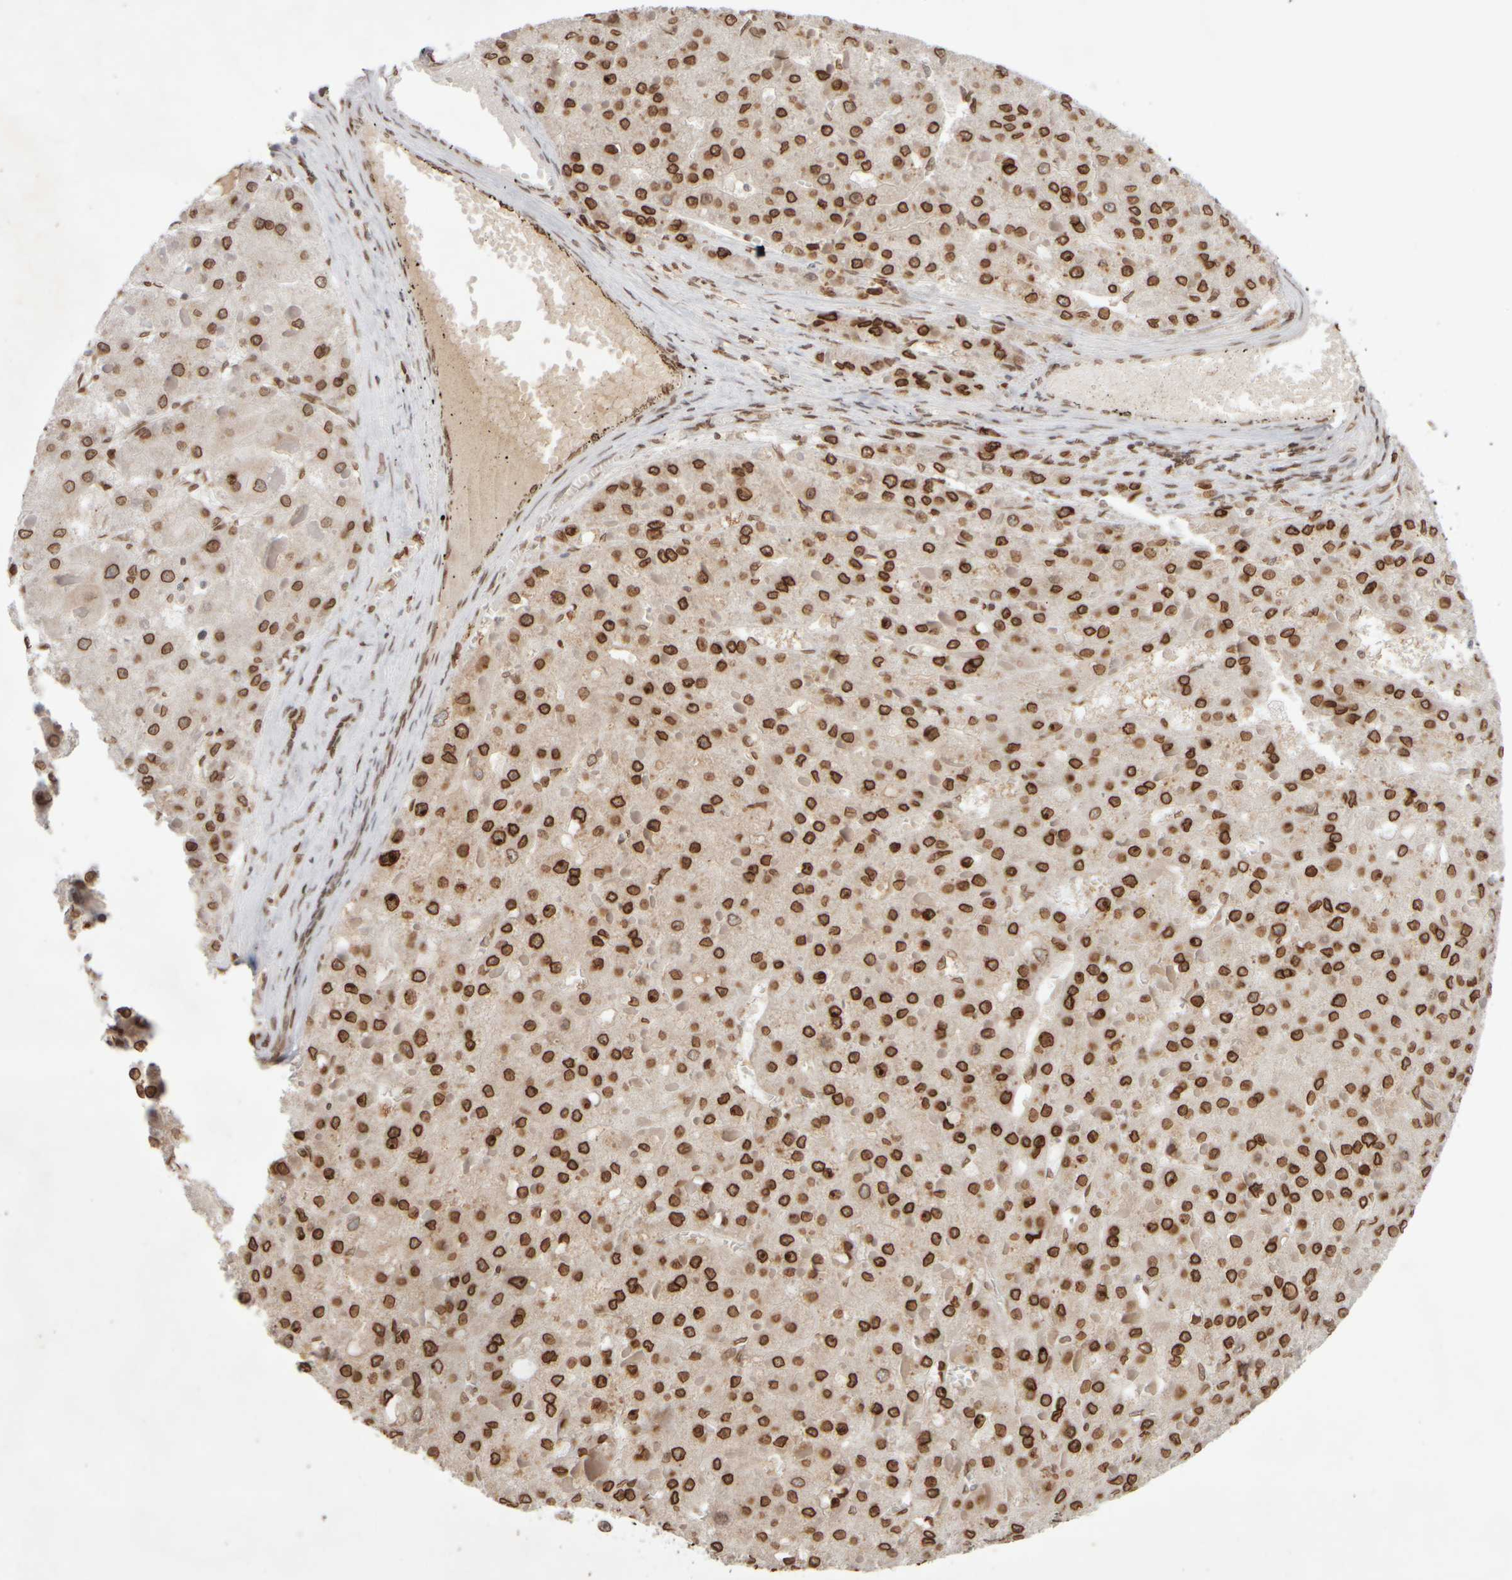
{"staining": {"intensity": "strong", "quantity": ">75%", "location": "cytoplasmic/membranous,nuclear"}, "tissue": "liver cancer", "cell_type": "Tumor cells", "image_type": "cancer", "snomed": [{"axis": "morphology", "description": "Carcinoma, Hepatocellular, NOS"}, {"axis": "topography", "description": "Liver"}], "caption": "DAB (3,3'-diaminobenzidine) immunohistochemical staining of human liver hepatocellular carcinoma reveals strong cytoplasmic/membranous and nuclear protein expression in about >75% of tumor cells. Using DAB (3,3'-diaminobenzidine) (brown) and hematoxylin (blue) stains, captured at high magnification using brightfield microscopy.", "gene": "ZC3HC1", "patient": {"sex": "female", "age": 73}}